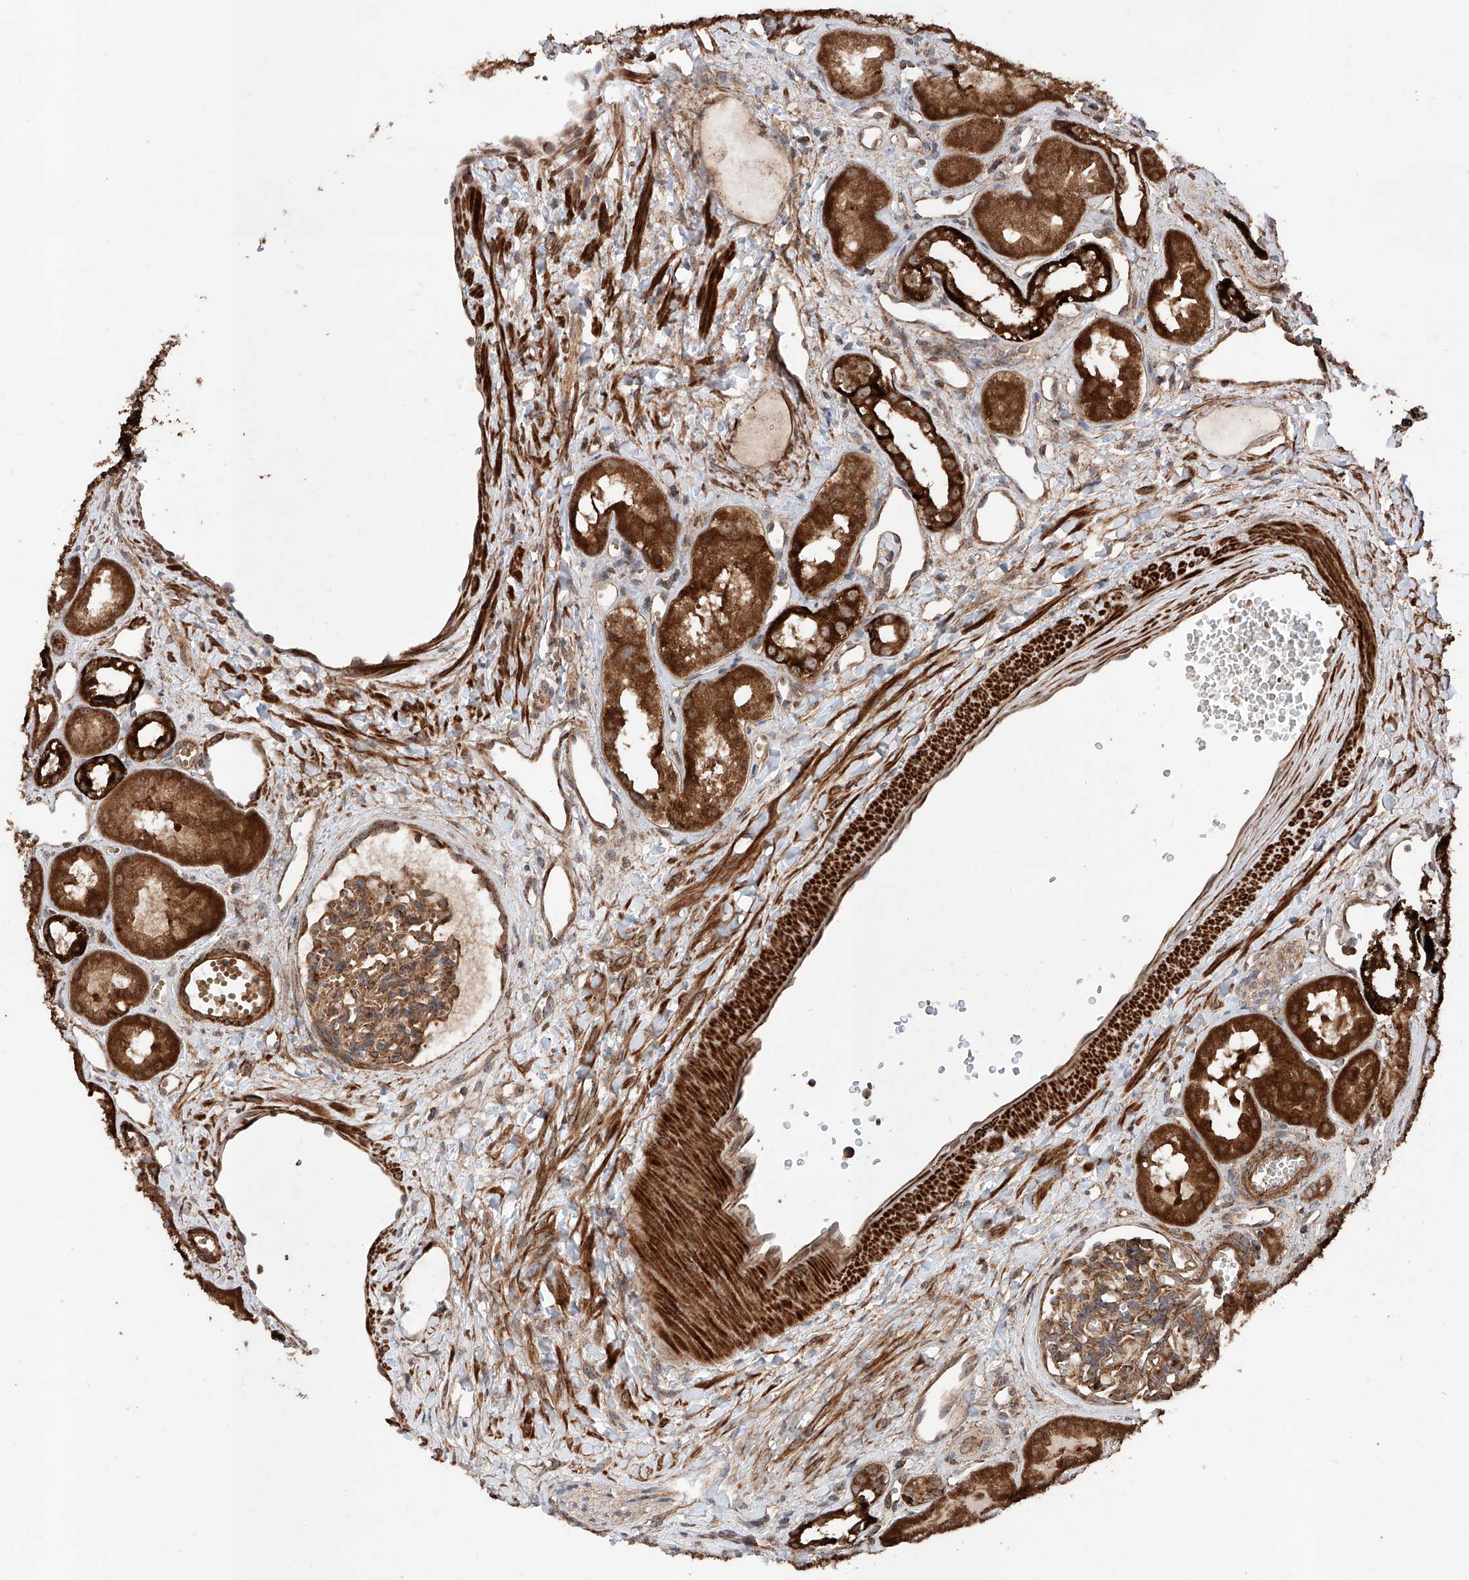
{"staining": {"intensity": "moderate", "quantity": ">75%", "location": "cytoplasmic/membranous"}, "tissue": "kidney", "cell_type": "Cells in glomeruli", "image_type": "normal", "snomed": [{"axis": "morphology", "description": "Normal tissue, NOS"}, {"axis": "topography", "description": "Kidney"}], "caption": "Kidney stained with a brown dye reveals moderate cytoplasmic/membranous positive expression in about >75% of cells in glomeruli.", "gene": "PISD", "patient": {"sex": "male", "age": 16}}